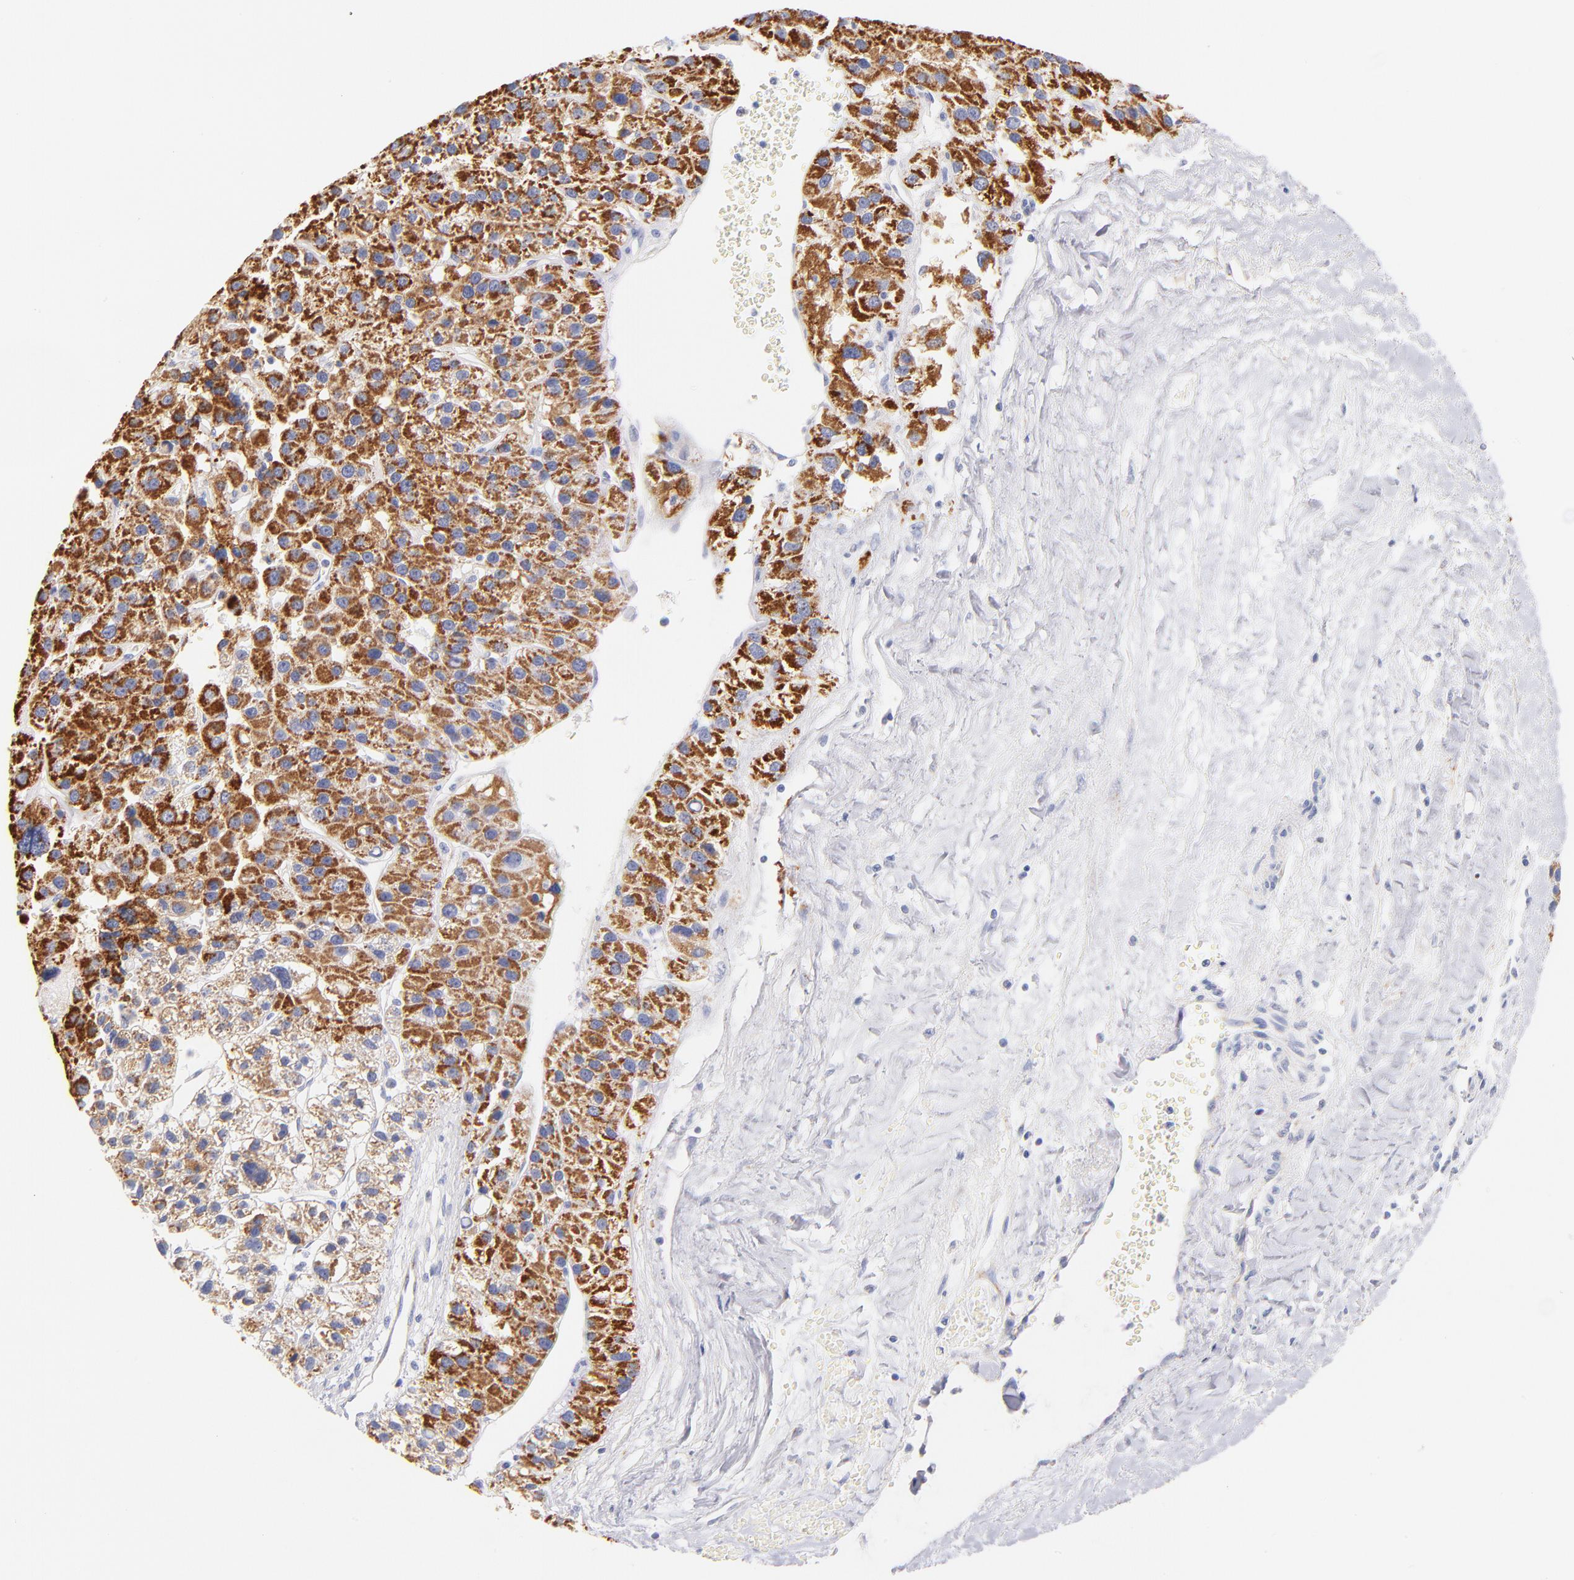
{"staining": {"intensity": "strong", "quantity": ">75%", "location": "cytoplasmic/membranous"}, "tissue": "liver cancer", "cell_type": "Tumor cells", "image_type": "cancer", "snomed": [{"axis": "morphology", "description": "Carcinoma, Hepatocellular, NOS"}, {"axis": "topography", "description": "Liver"}], "caption": "Immunohistochemical staining of human hepatocellular carcinoma (liver) displays high levels of strong cytoplasmic/membranous protein expression in approximately >75% of tumor cells.", "gene": "AIFM1", "patient": {"sex": "female", "age": 85}}